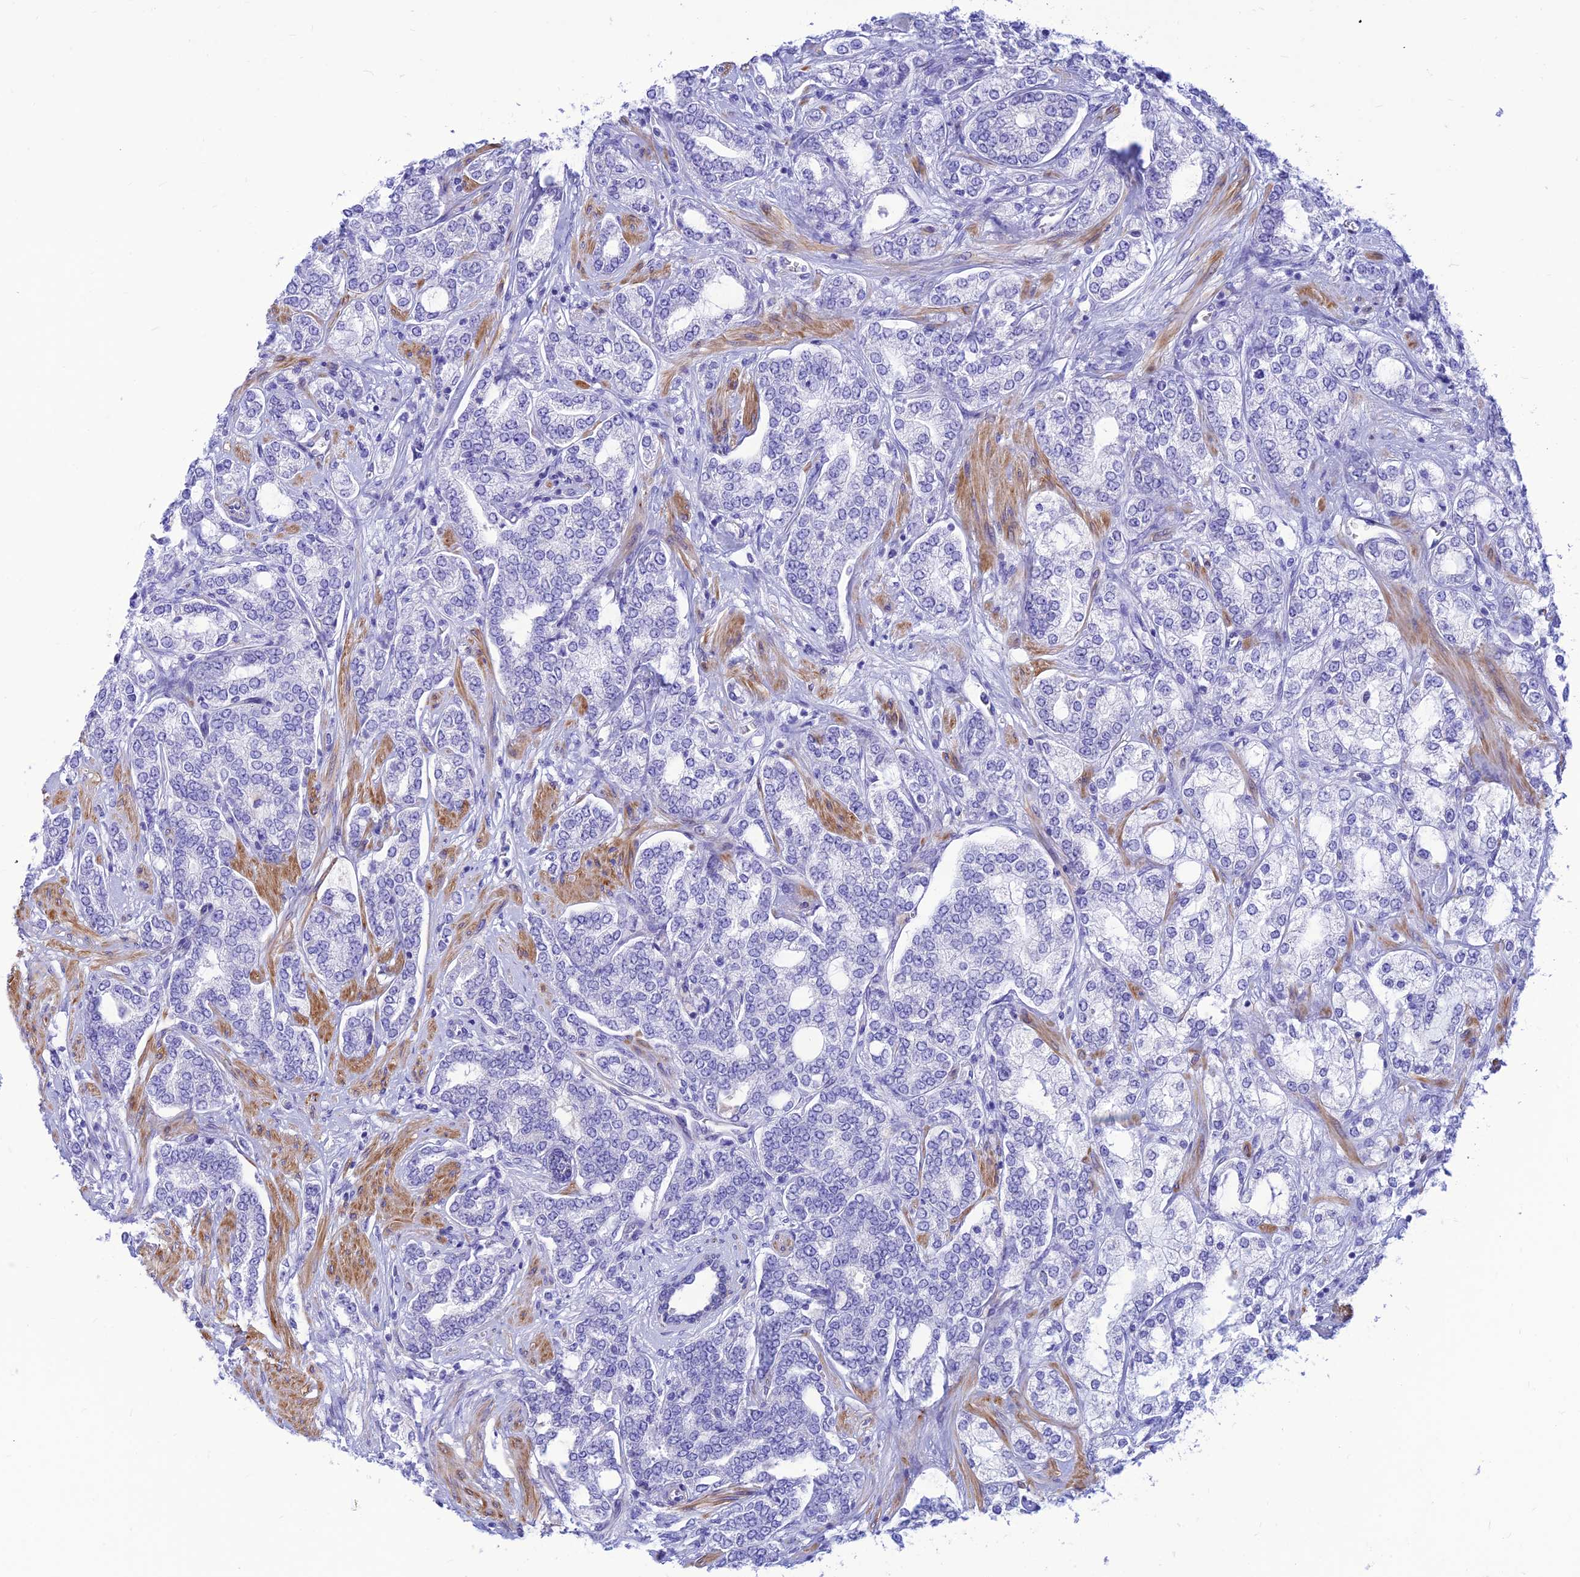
{"staining": {"intensity": "negative", "quantity": "none", "location": "none"}, "tissue": "prostate cancer", "cell_type": "Tumor cells", "image_type": "cancer", "snomed": [{"axis": "morphology", "description": "Adenocarcinoma, High grade"}, {"axis": "topography", "description": "Prostate"}], "caption": "The immunohistochemistry micrograph has no significant expression in tumor cells of prostate cancer (adenocarcinoma (high-grade)) tissue.", "gene": "FAM186B", "patient": {"sex": "male", "age": 64}}